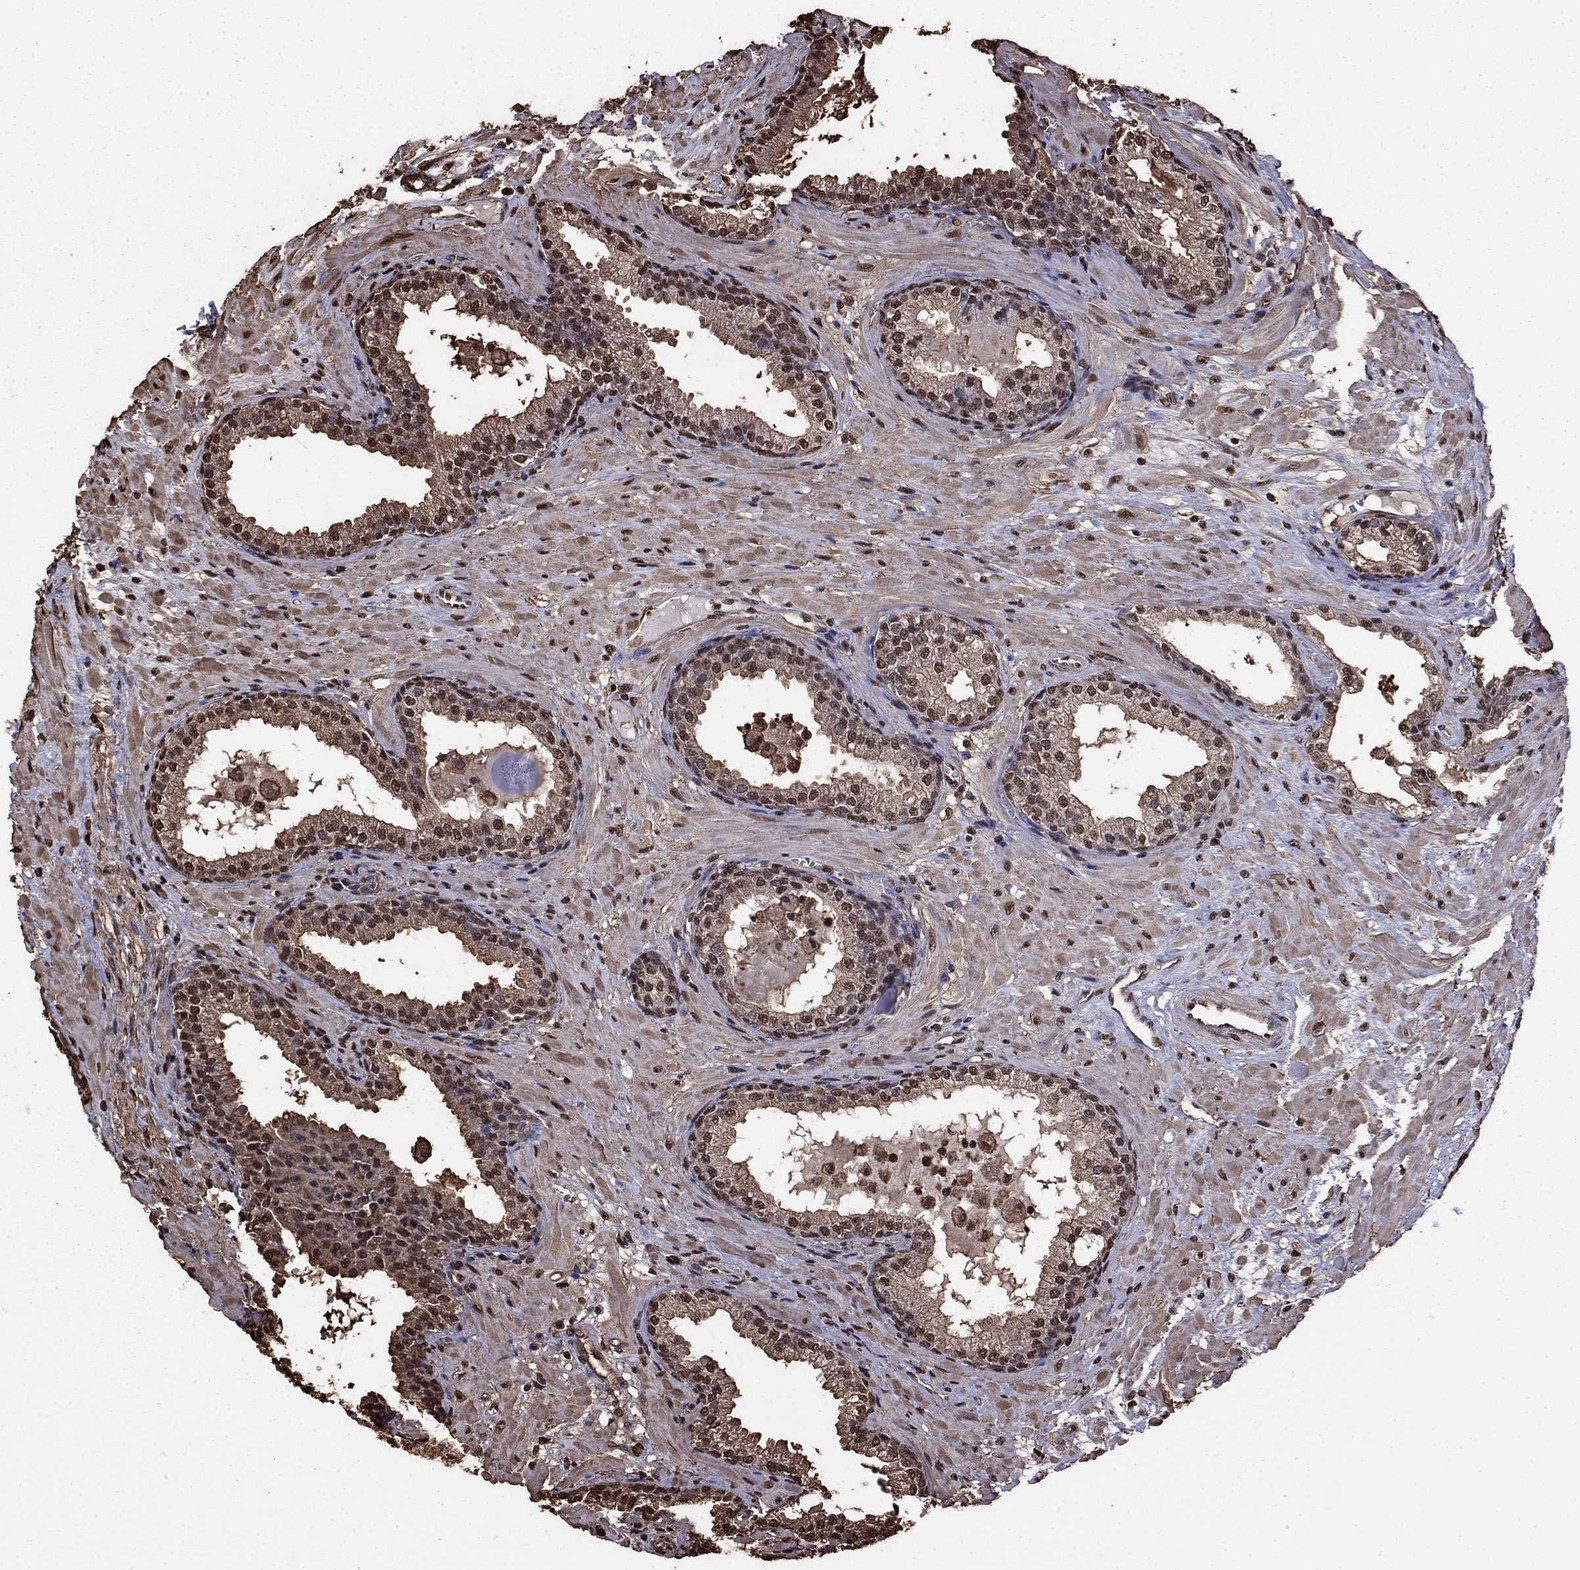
{"staining": {"intensity": "moderate", "quantity": "25%-75%", "location": "cytoplasmic/membranous,nuclear"}, "tissue": "prostate", "cell_type": "Glandular cells", "image_type": "normal", "snomed": [{"axis": "morphology", "description": "Normal tissue, NOS"}, {"axis": "topography", "description": "Prostate"}], "caption": "An immunohistochemistry (IHC) histopathology image of benign tissue is shown. Protein staining in brown shows moderate cytoplasmic/membranous,nuclear positivity in prostate within glandular cells. (DAB IHC with brightfield microscopy, high magnification).", "gene": "GAPDH", "patient": {"sex": "male", "age": 64}}